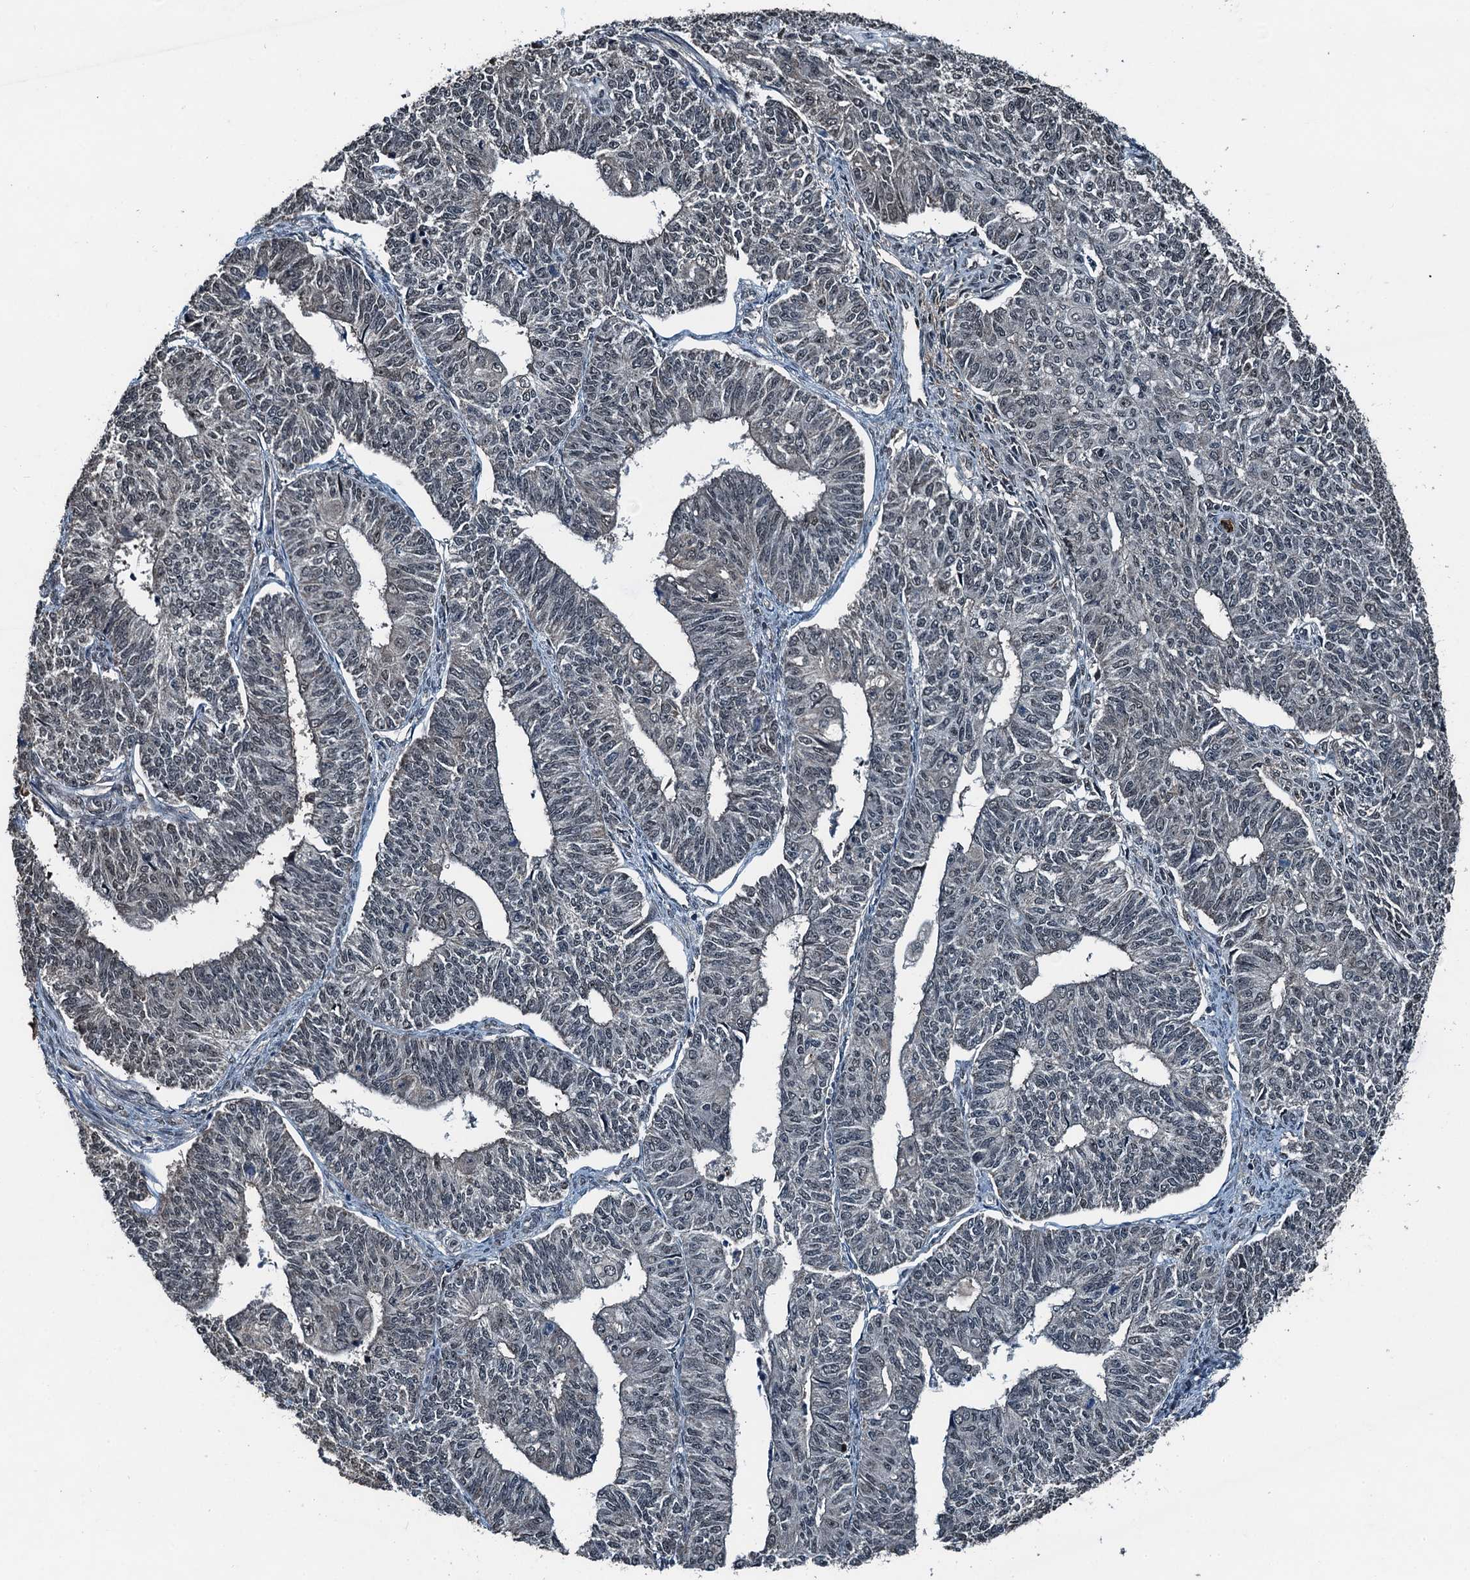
{"staining": {"intensity": "weak", "quantity": "<25%", "location": "nuclear"}, "tissue": "endometrial cancer", "cell_type": "Tumor cells", "image_type": "cancer", "snomed": [{"axis": "morphology", "description": "Adenocarcinoma, NOS"}, {"axis": "topography", "description": "Endometrium"}], "caption": "High magnification brightfield microscopy of endometrial adenocarcinoma stained with DAB (3,3'-diaminobenzidine) (brown) and counterstained with hematoxylin (blue): tumor cells show no significant staining. (DAB immunohistochemistry visualized using brightfield microscopy, high magnification).", "gene": "UBXN6", "patient": {"sex": "female", "age": 32}}